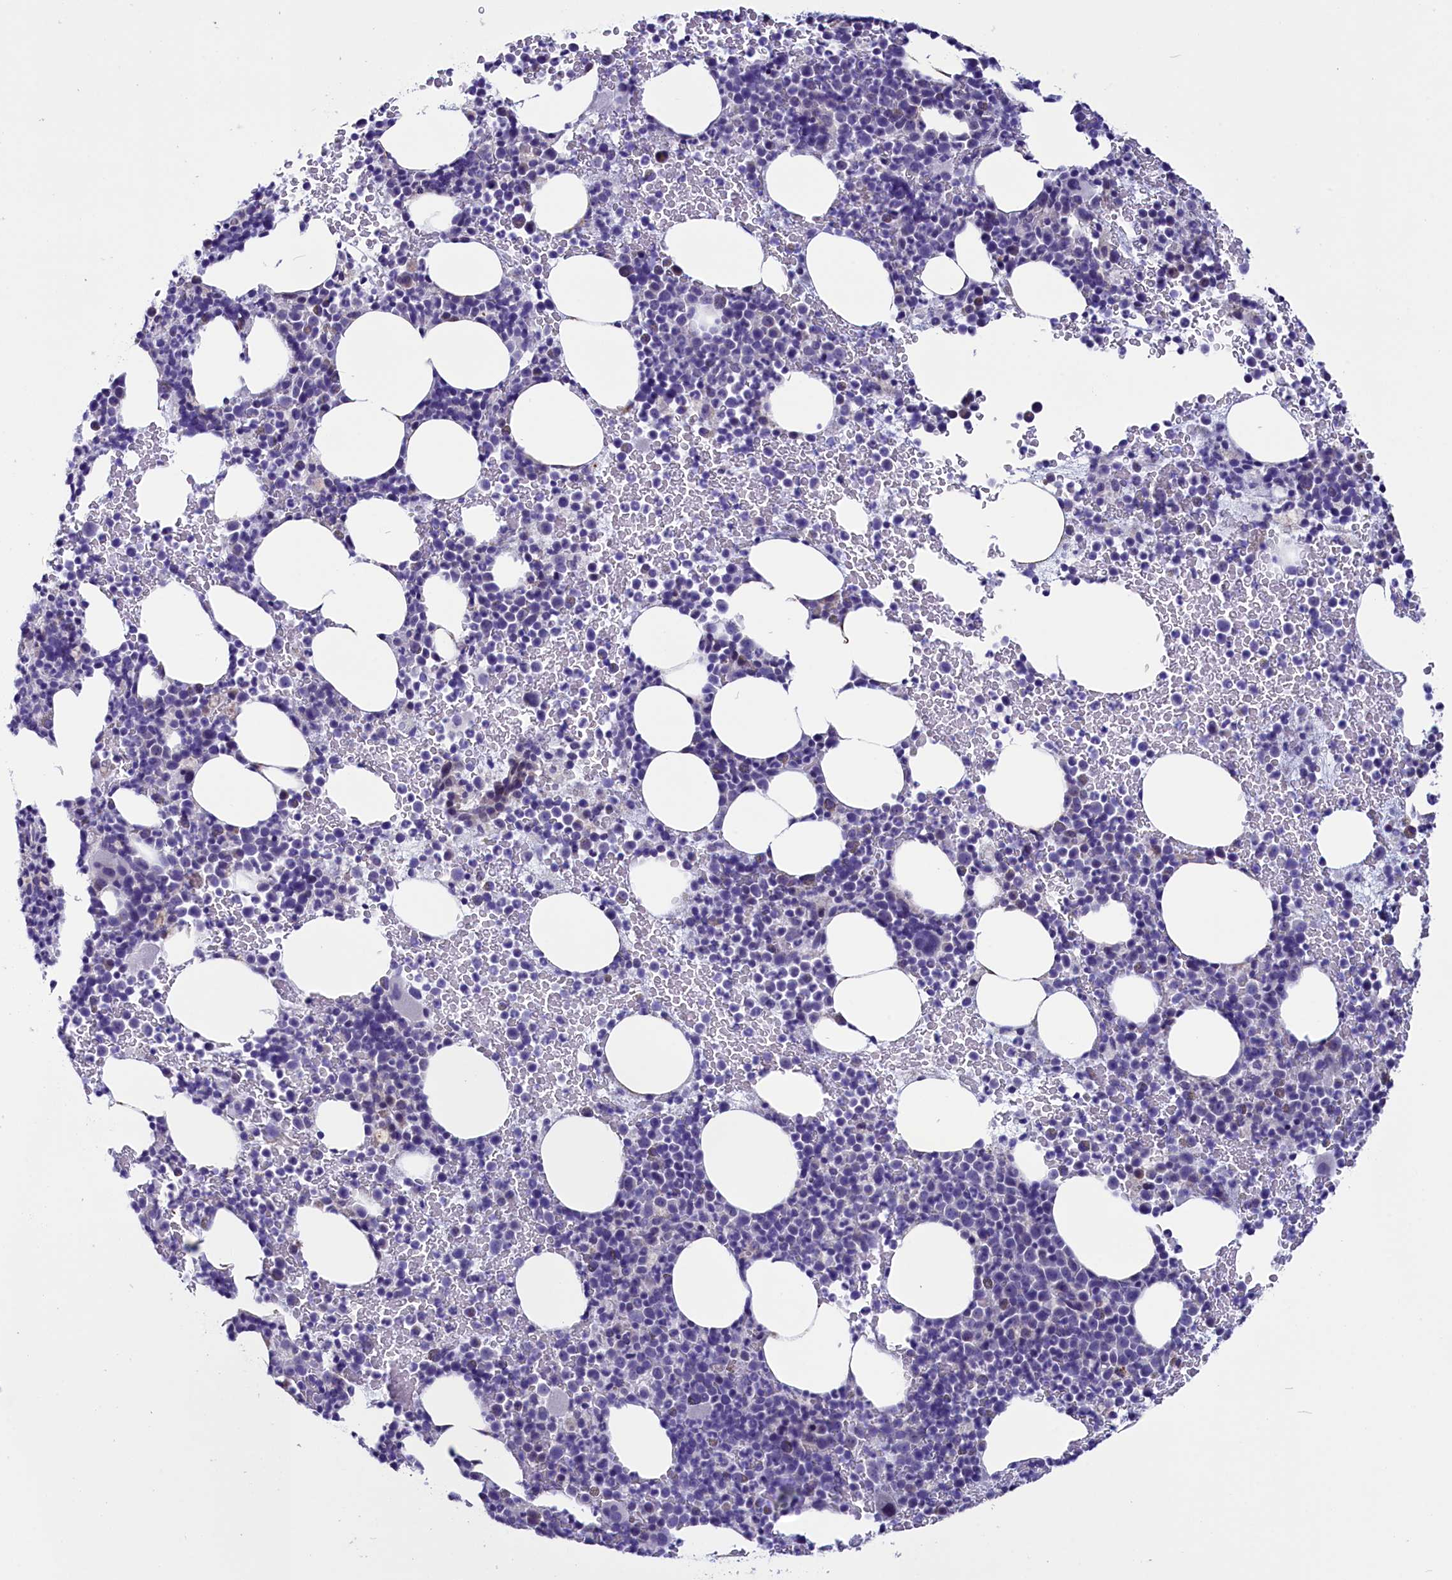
{"staining": {"intensity": "negative", "quantity": "none", "location": "none"}, "tissue": "bone marrow", "cell_type": "Hematopoietic cells", "image_type": "normal", "snomed": [{"axis": "morphology", "description": "Normal tissue, NOS"}, {"axis": "topography", "description": "Bone marrow"}], "caption": "Protein analysis of normal bone marrow shows no significant positivity in hematopoietic cells.", "gene": "SCD5", "patient": {"sex": "female", "age": 82}}